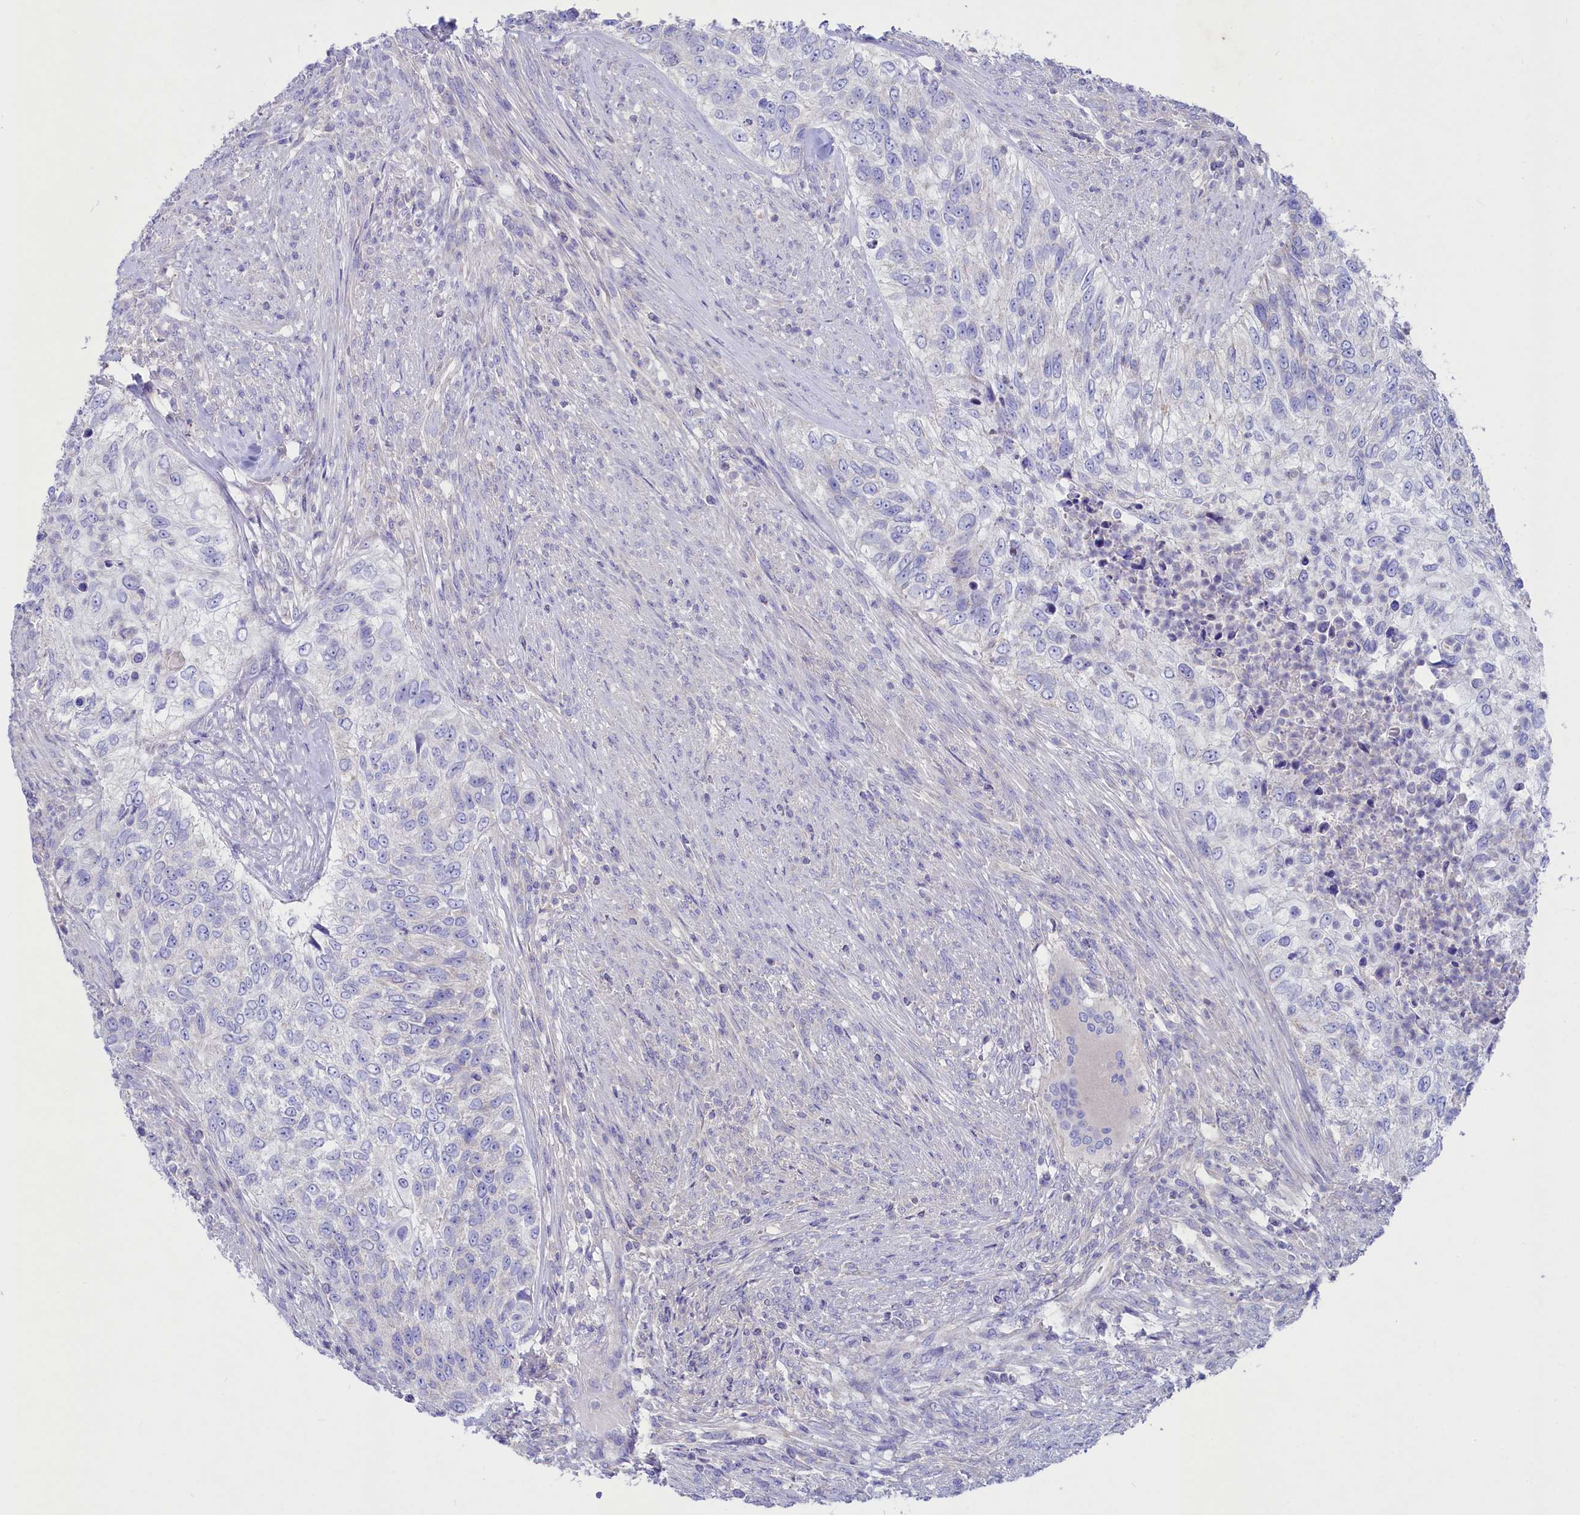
{"staining": {"intensity": "negative", "quantity": "none", "location": "none"}, "tissue": "urothelial cancer", "cell_type": "Tumor cells", "image_type": "cancer", "snomed": [{"axis": "morphology", "description": "Urothelial carcinoma, High grade"}, {"axis": "topography", "description": "Urinary bladder"}], "caption": "Tumor cells show no significant positivity in urothelial carcinoma (high-grade).", "gene": "VPS26B", "patient": {"sex": "female", "age": 60}}